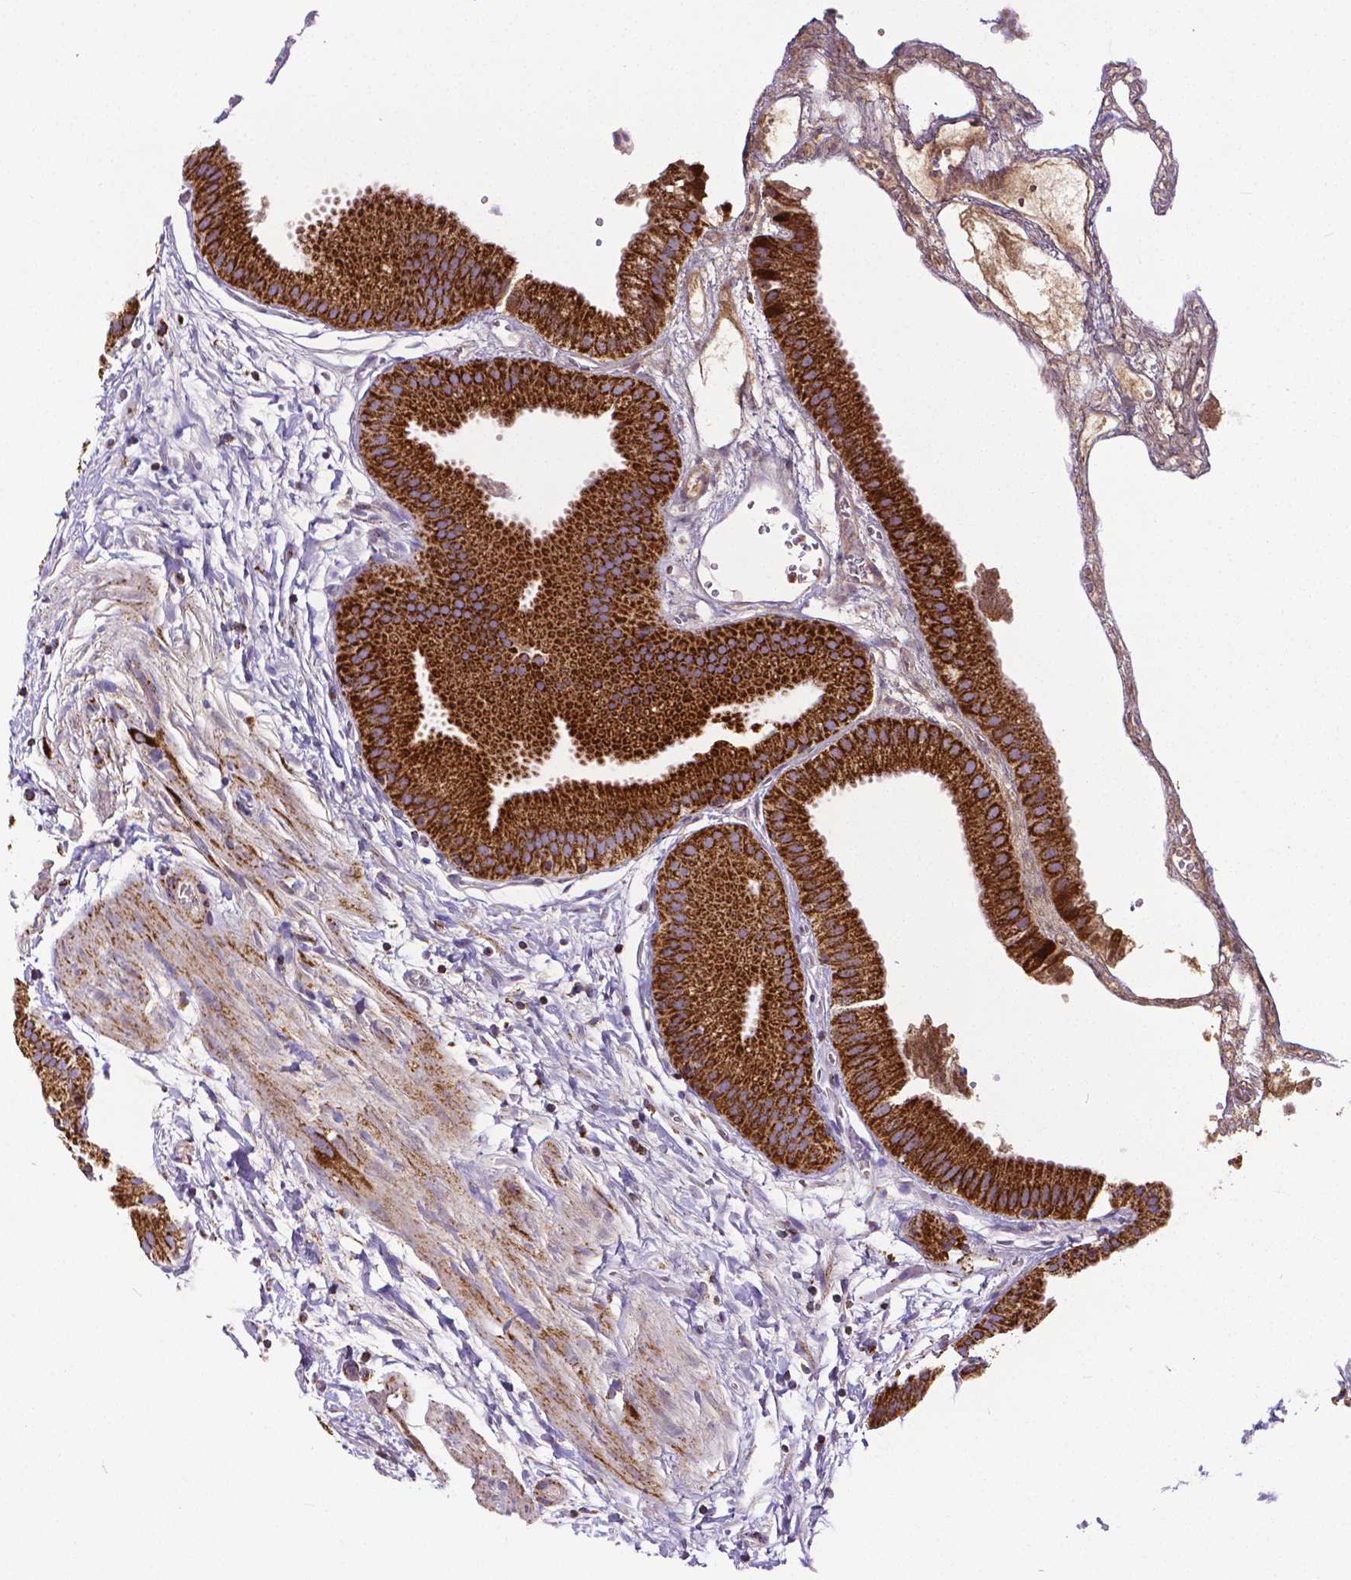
{"staining": {"intensity": "strong", "quantity": ">75%", "location": "cytoplasmic/membranous"}, "tissue": "gallbladder", "cell_type": "Glandular cells", "image_type": "normal", "snomed": [{"axis": "morphology", "description": "Normal tissue, NOS"}, {"axis": "topography", "description": "Gallbladder"}], "caption": "This image displays unremarkable gallbladder stained with IHC to label a protein in brown. The cytoplasmic/membranous of glandular cells show strong positivity for the protein. Nuclei are counter-stained blue.", "gene": "MACC1", "patient": {"sex": "female", "age": 63}}